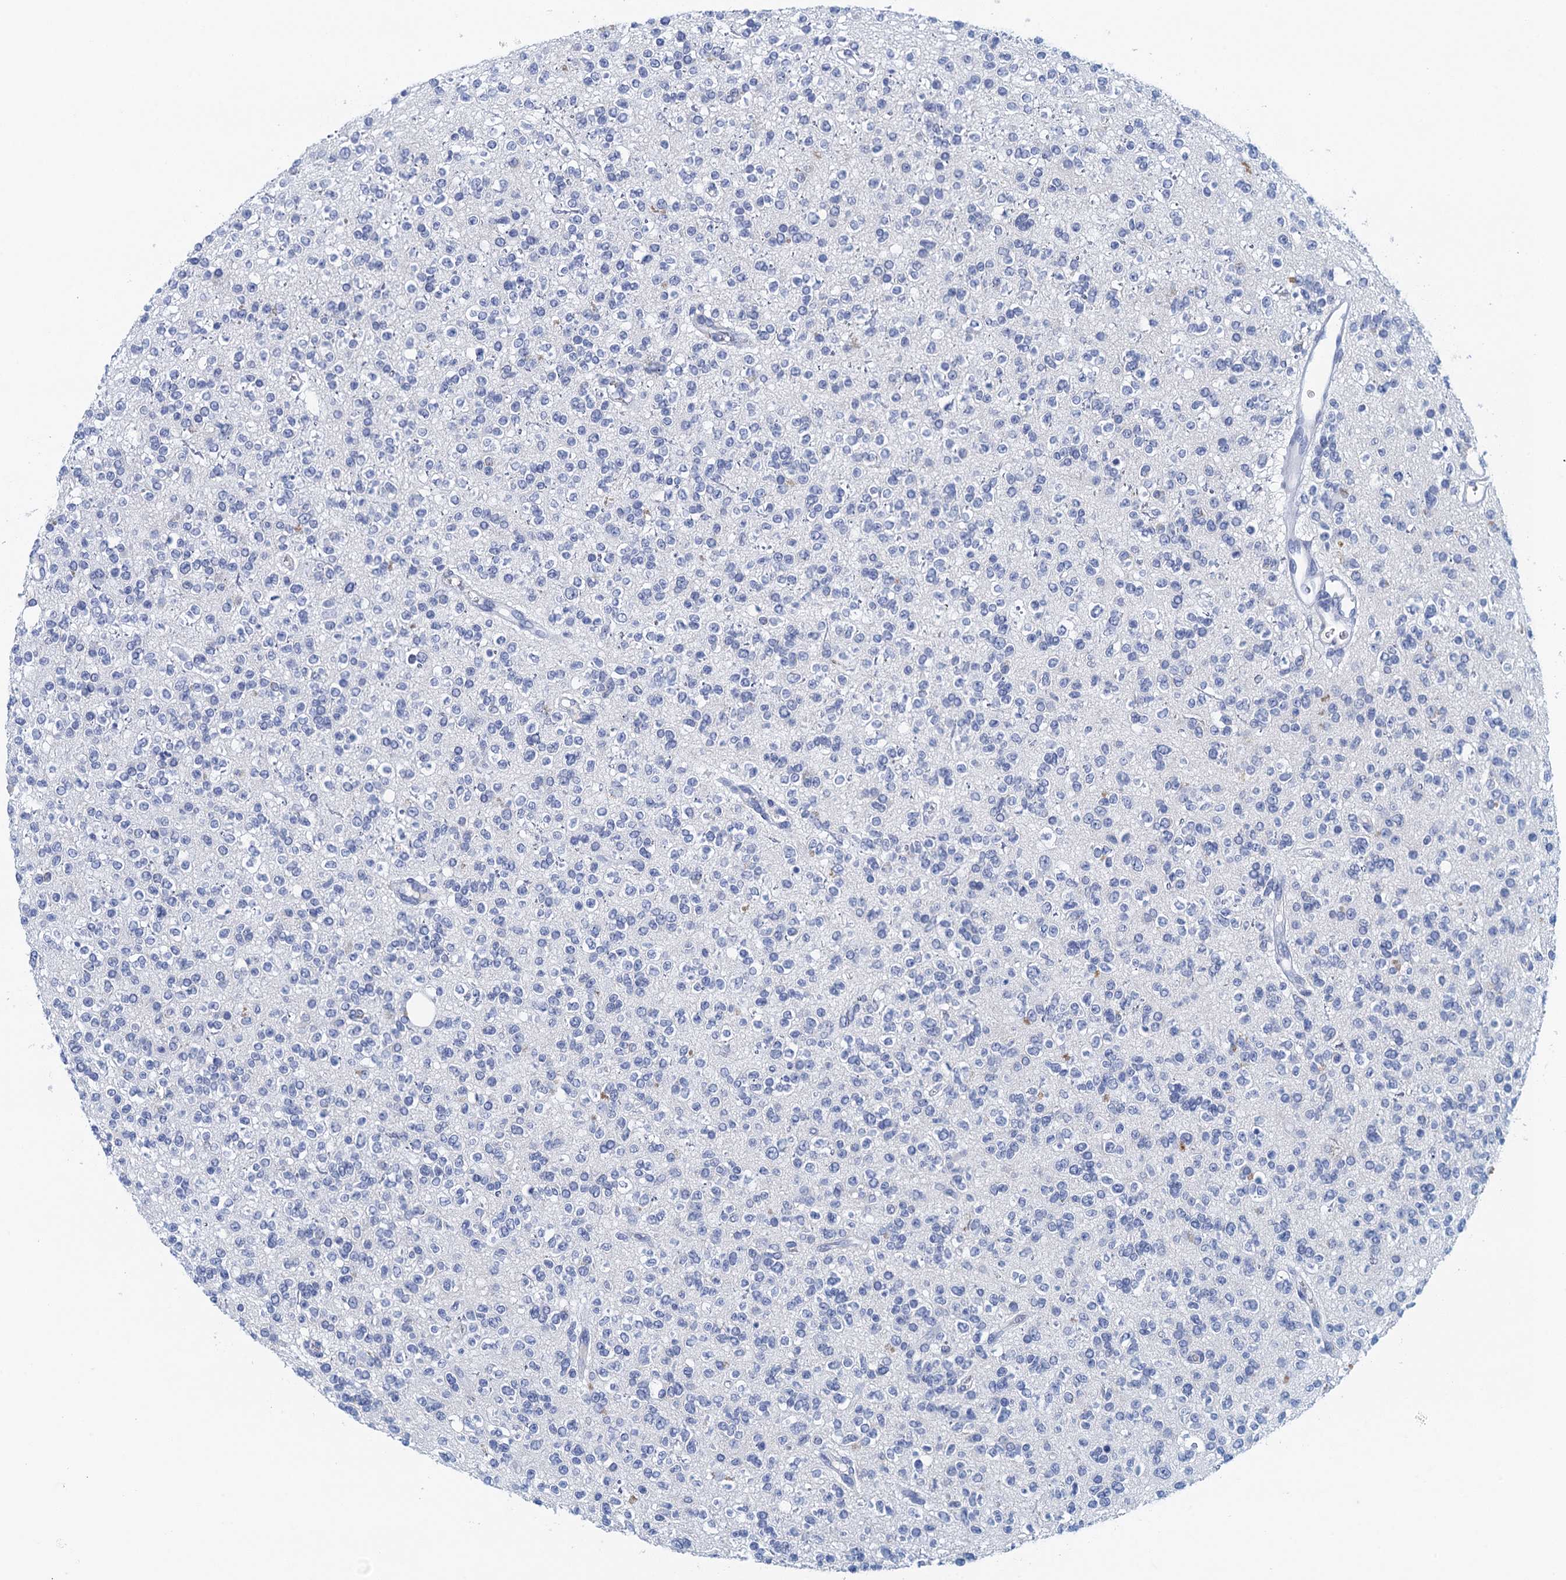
{"staining": {"intensity": "negative", "quantity": "none", "location": "none"}, "tissue": "glioma", "cell_type": "Tumor cells", "image_type": "cancer", "snomed": [{"axis": "morphology", "description": "Glioma, malignant, High grade"}, {"axis": "topography", "description": "Brain"}], "caption": "Malignant glioma (high-grade) was stained to show a protein in brown. There is no significant staining in tumor cells. The staining is performed using DAB (3,3'-diaminobenzidine) brown chromogen with nuclei counter-stained in using hematoxylin.", "gene": "CYP51A1", "patient": {"sex": "male", "age": 34}}